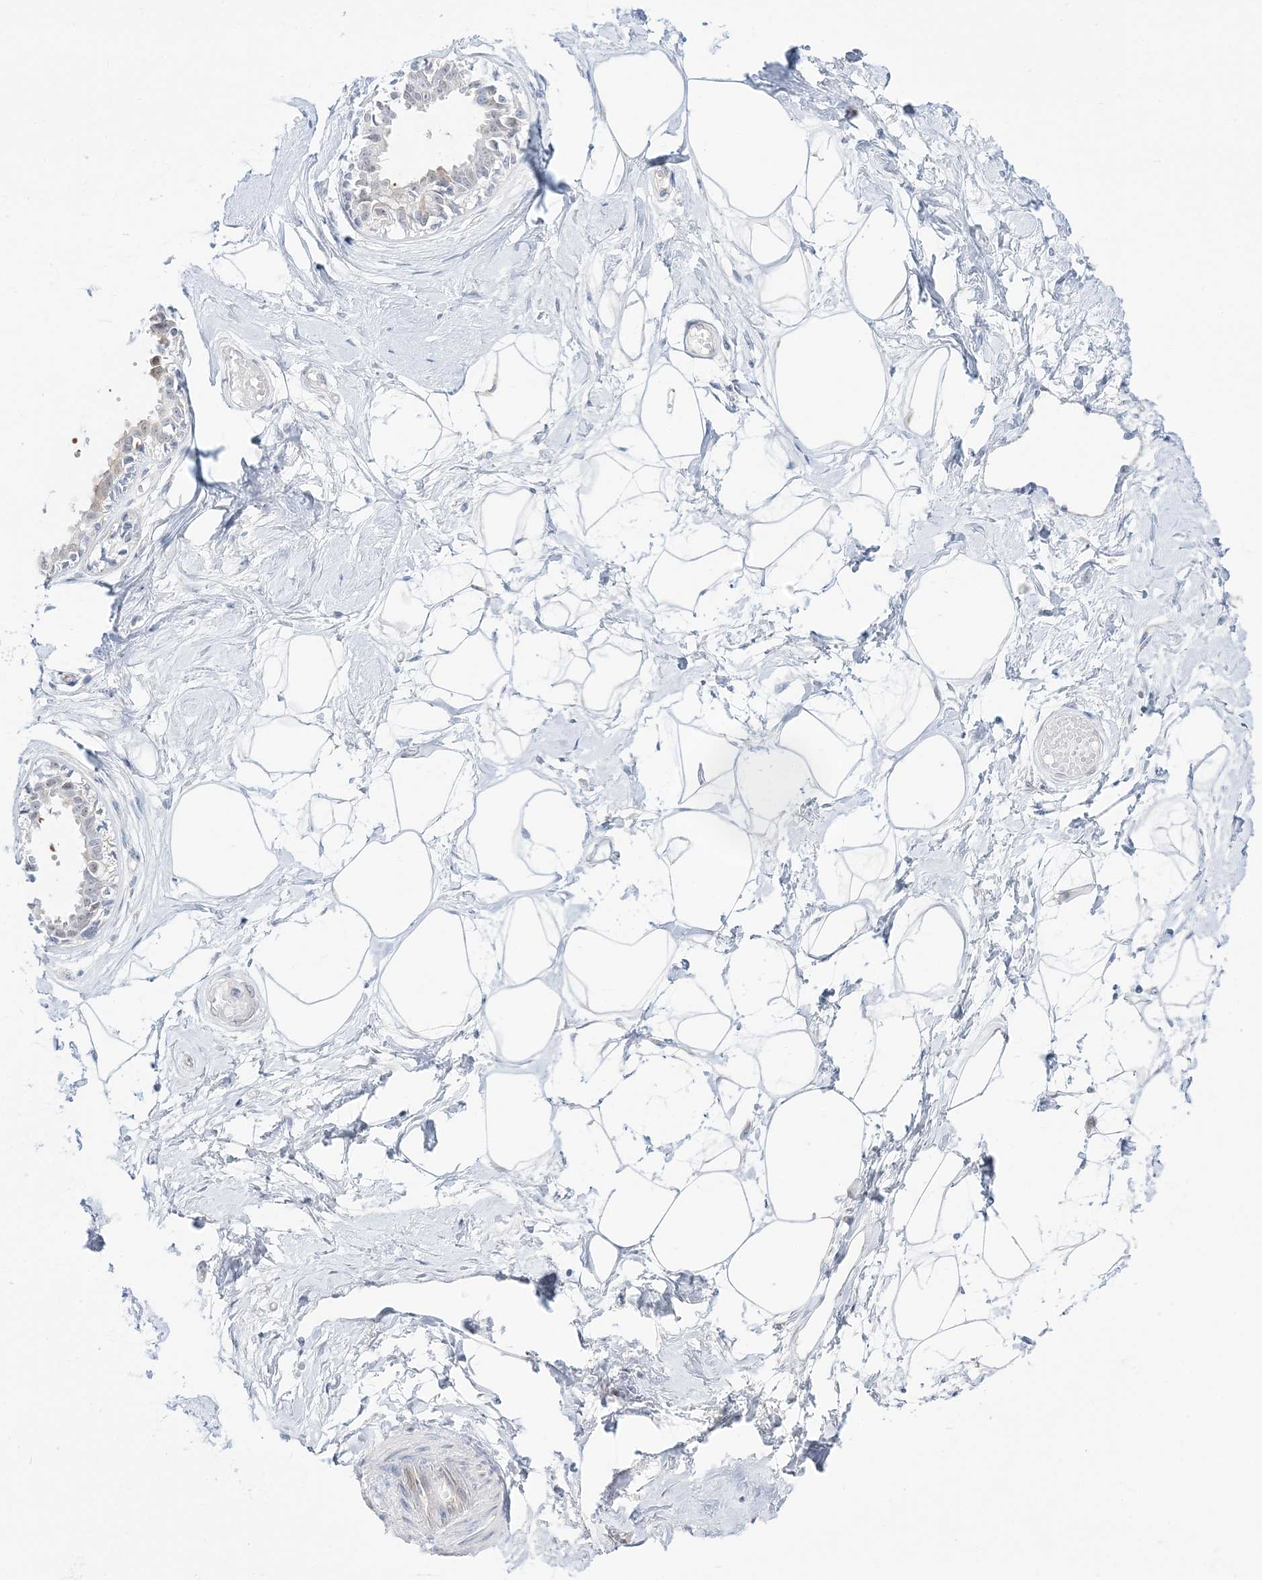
{"staining": {"intensity": "negative", "quantity": "none", "location": "none"}, "tissue": "breast", "cell_type": "Adipocytes", "image_type": "normal", "snomed": [{"axis": "morphology", "description": "Normal tissue, NOS"}, {"axis": "topography", "description": "Breast"}], "caption": "There is no significant positivity in adipocytes of breast. Brightfield microscopy of immunohistochemistry (IHC) stained with DAB (brown) and hematoxylin (blue), captured at high magnification.", "gene": "THADA", "patient": {"sex": "female", "age": 45}}